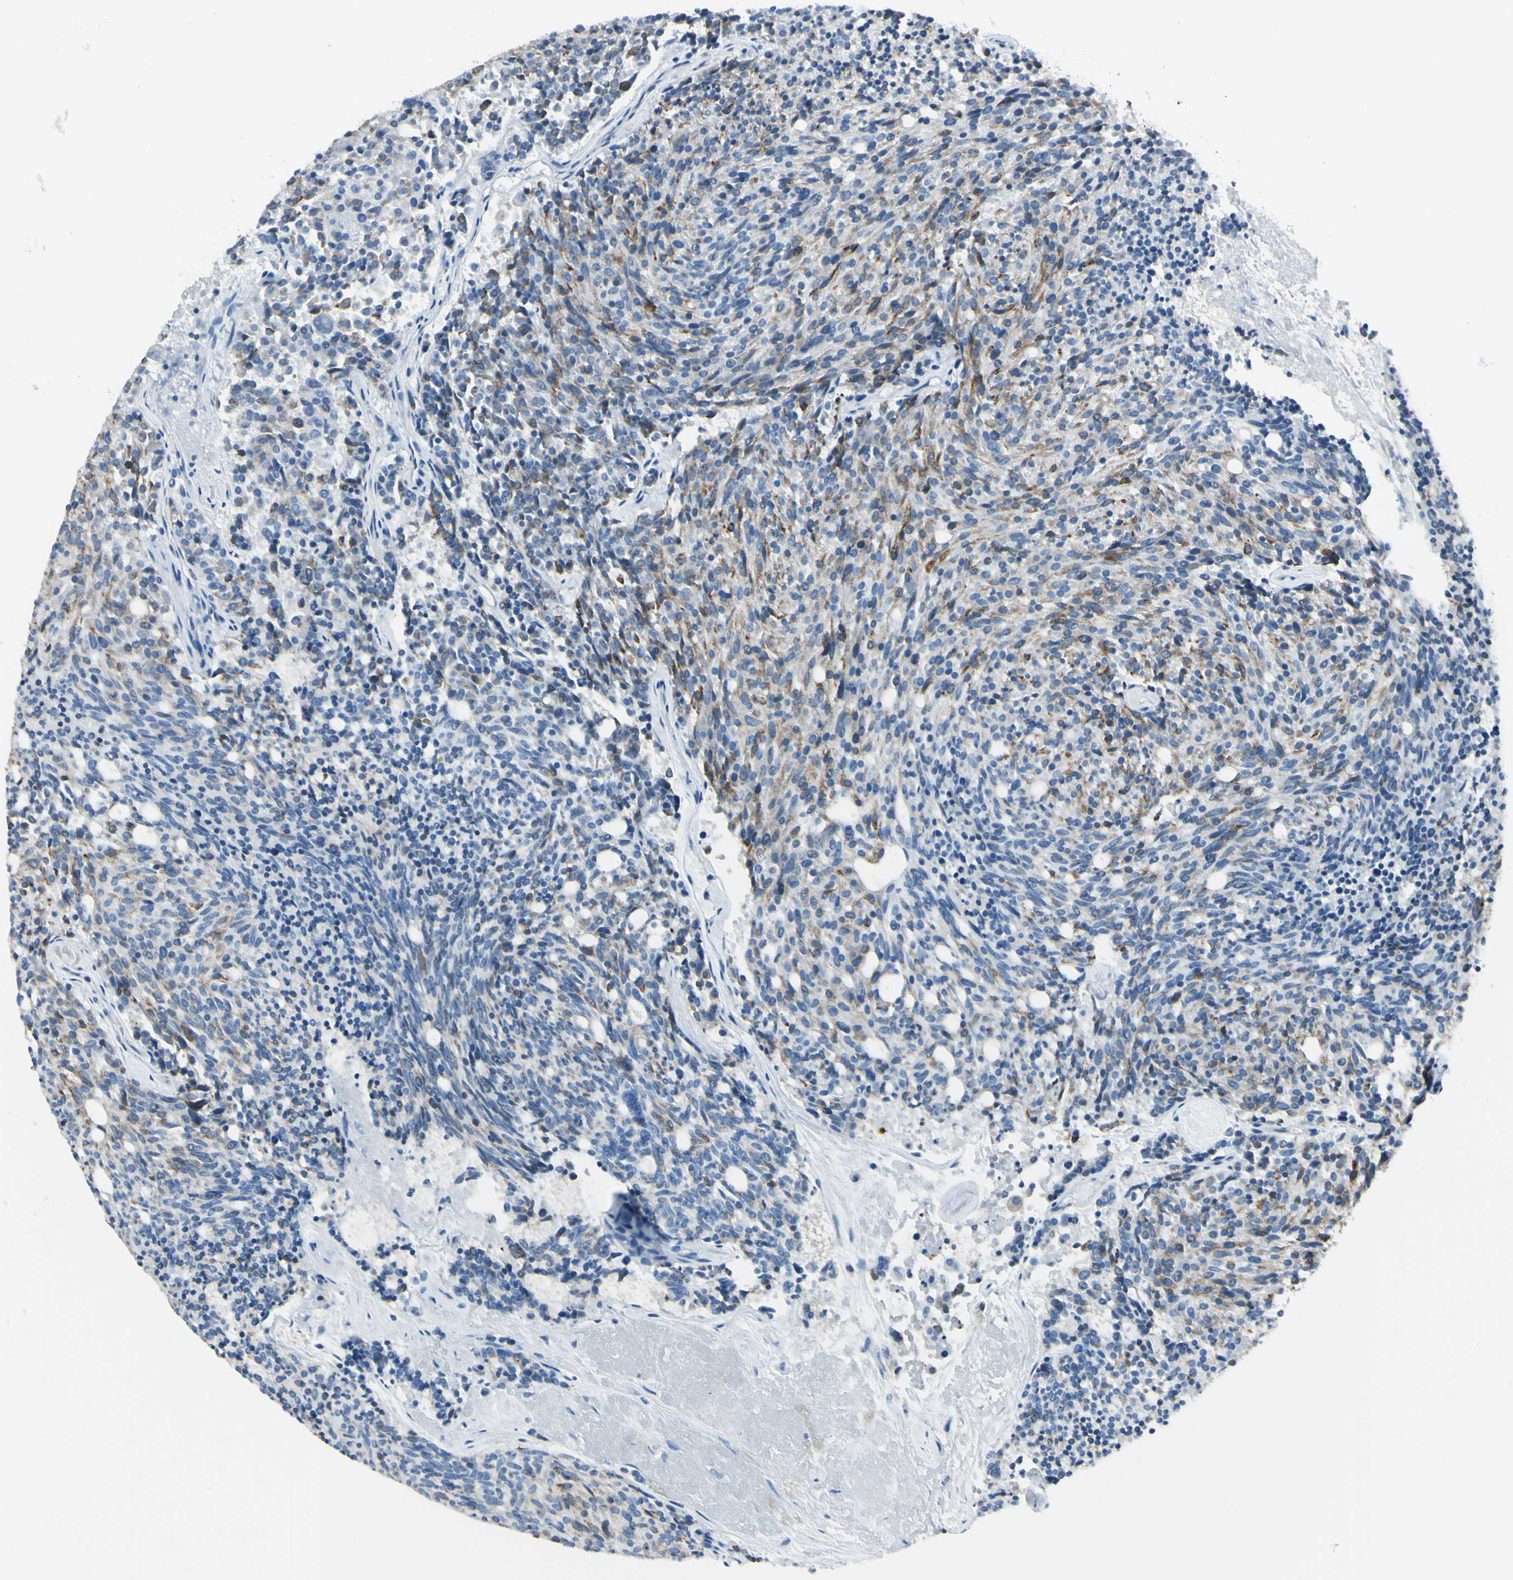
{"staining": {"intensity": "moderate", "quantity": "<25%", "location": "cytoplasmic/membranous"}, "tissue": "carcinoid", "cell_type": "Tumor cells", "image_type": "cancer", "snomed": [{"axis": "morphology", "description": "Carcinoid, malignant, NOS"}, {"axis": "topography", "description": "Pancreas"}], "caption": "Immunohistochemical staining of human malignant carcinoid exhibits moderate cytoplasmic/membranous protein staining in approximately <25% of tumor cells.", "gene": "DLG4", "patient": {"sex": "female", "age": 54}}